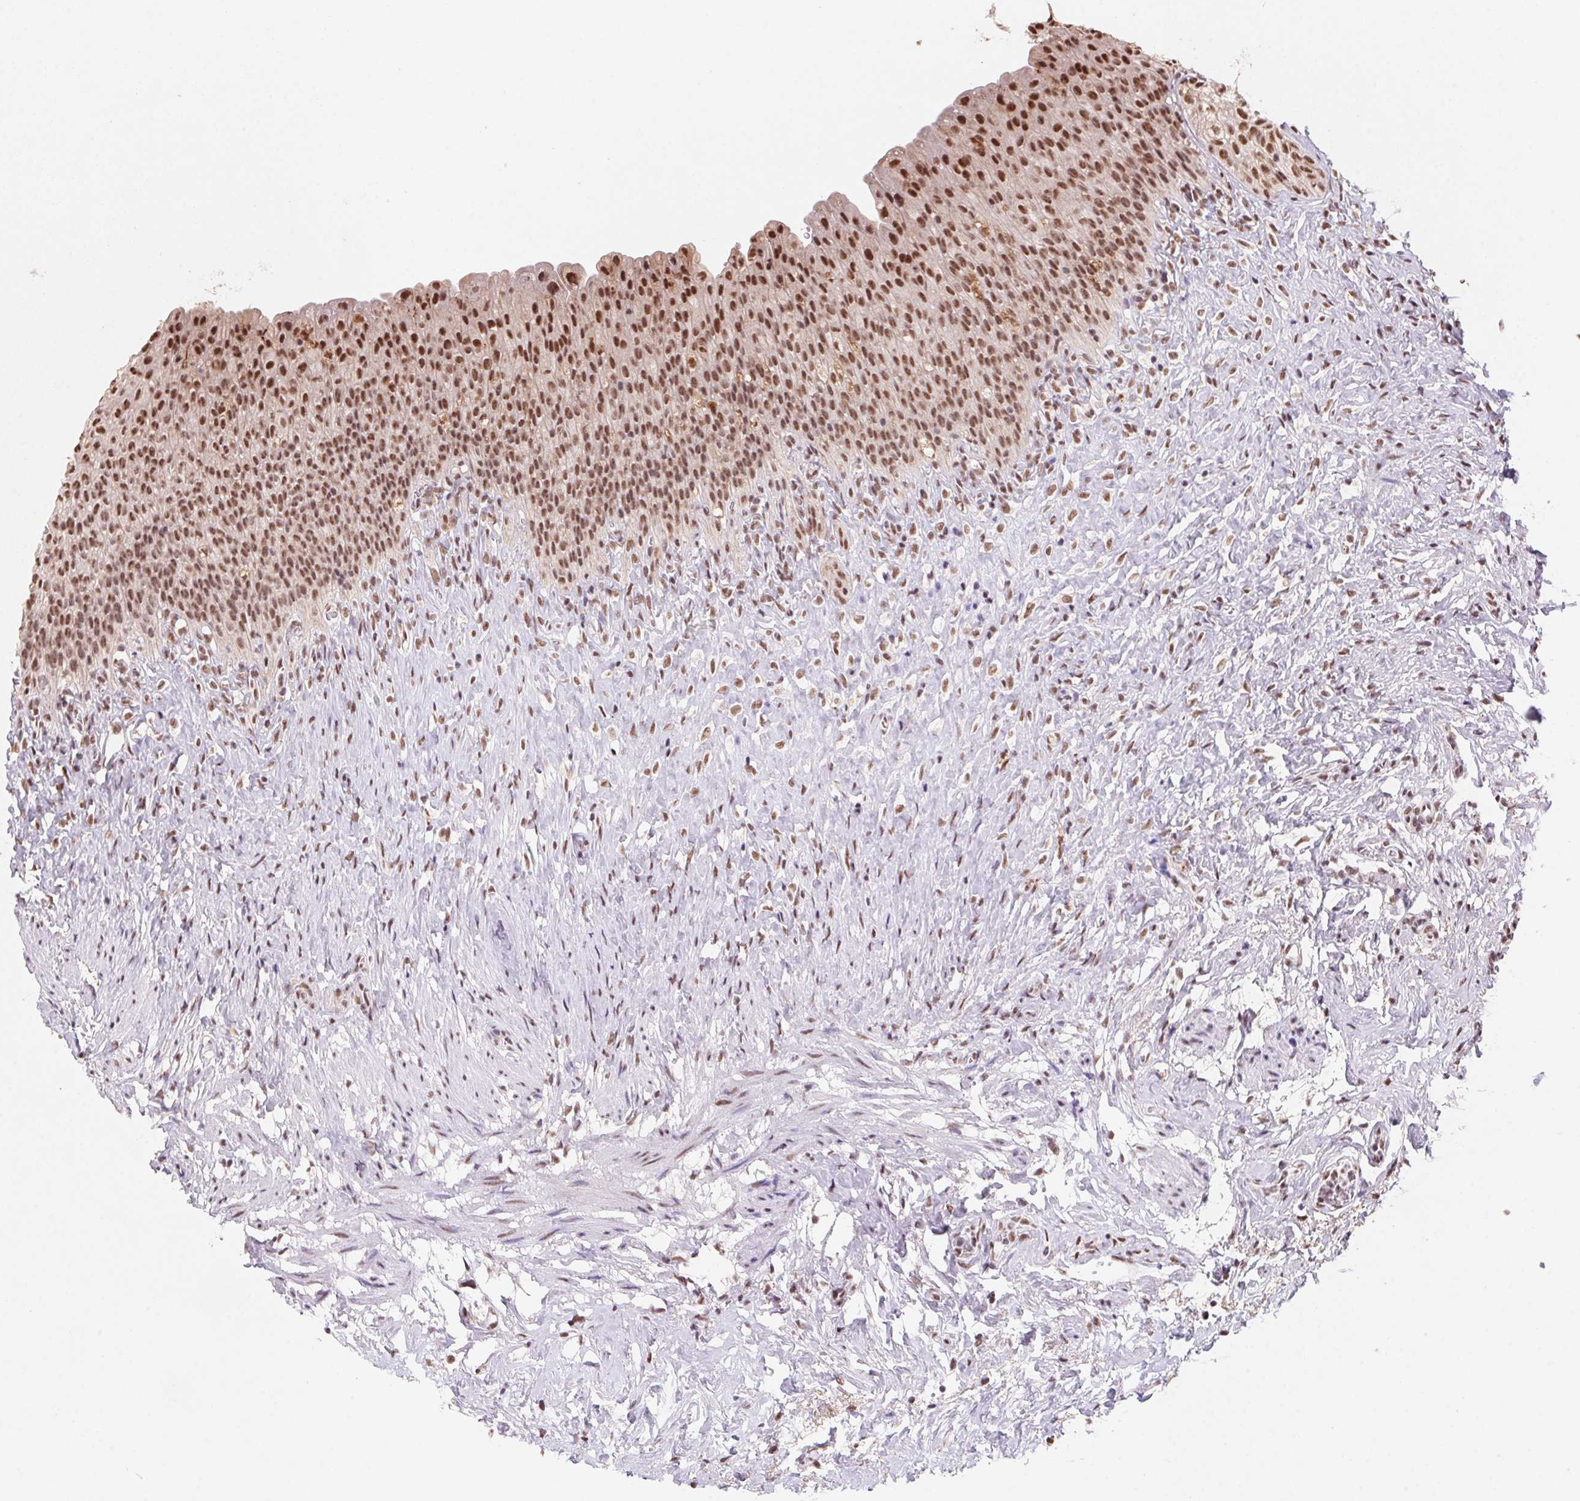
{"staining": {"intensity": "moderate", "quantity": ">75%", "location": "nuclear"}, "tissue": "urinary bladder", "cell_type": "Urothelial cells", "image_type": "normal", "snomed": [{"axis": "morphology", "description": "Normal tissue, NOS"}, {"axis": "topography", "description": "Urinary bladder"}, {"axis": "topography", "description": "Prostate"}], "caption": "A high-resolution photomicrograph shows immunohistochemistry (IHC) staining of normal urinary bladder, which exhibits moderate nuclear positivity in approximately >75% of urothelial cells. (DAB = brown stain, brightfield microscopy at high magnification).", "gene": "SNRPG", "patient": {"sex": "male", "age": 76}}